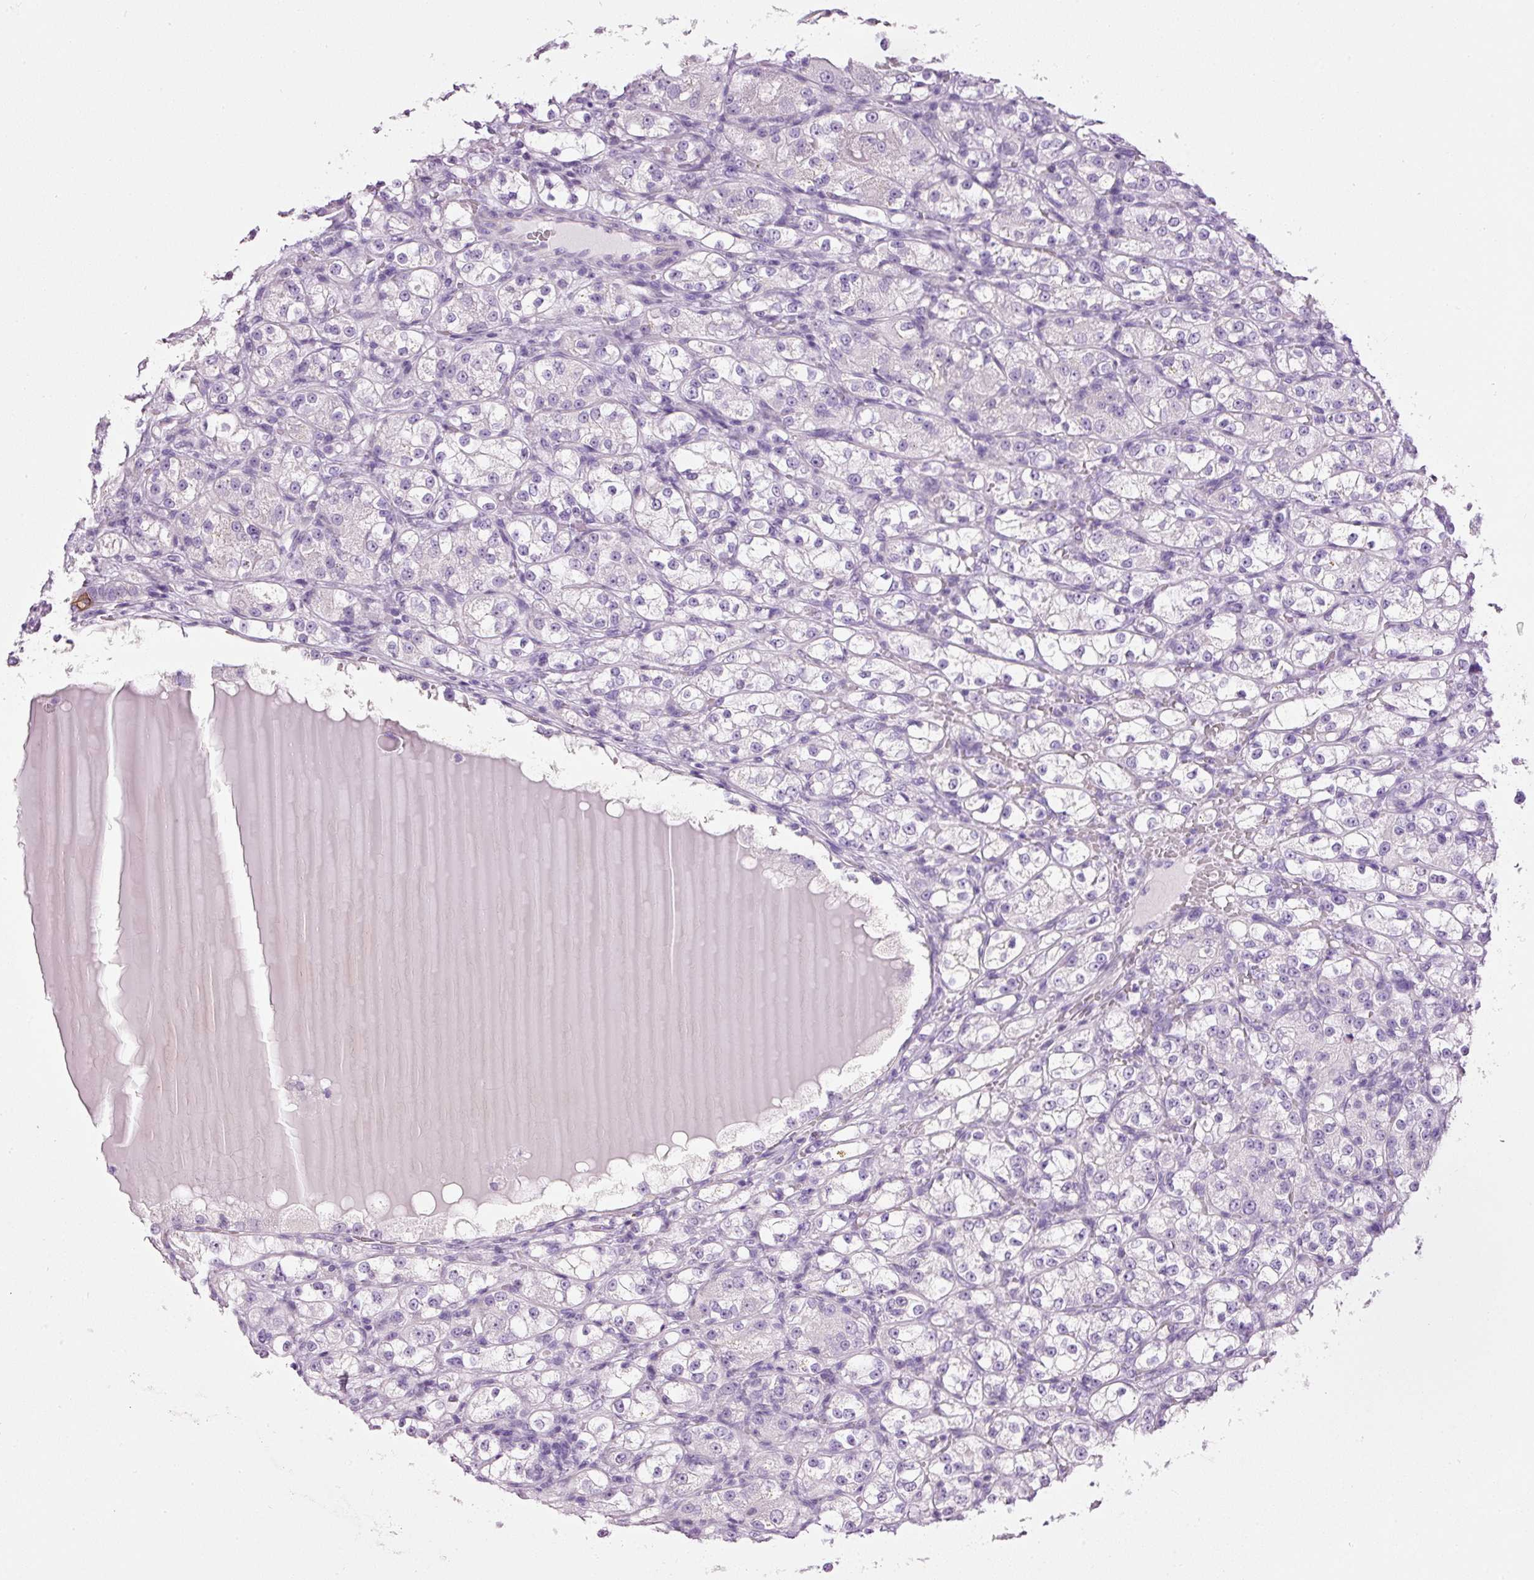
{"staining": {"intensity": "negative", "quantity": "none", "location": "none"}, "tissue": "renal cancer", "cell_type": "Tumor cells", "image_type": "cancer", "snomed": [{"axis": "morphology", "description": "Normal tissue, NOS"}, {"axis": "morphology", "description": "Adenocarcinoma, NOS"}, {"axis": "topography", "description": "Kidney"}], "caption": "An immunohistochemistry (IHC) micrograph of renal adenocarcinoma is shown. There is no staining in tumor cells of renal adenocarcinoma.", "gene": "BSND", "patient": {"sex": "male", "age": 61}}